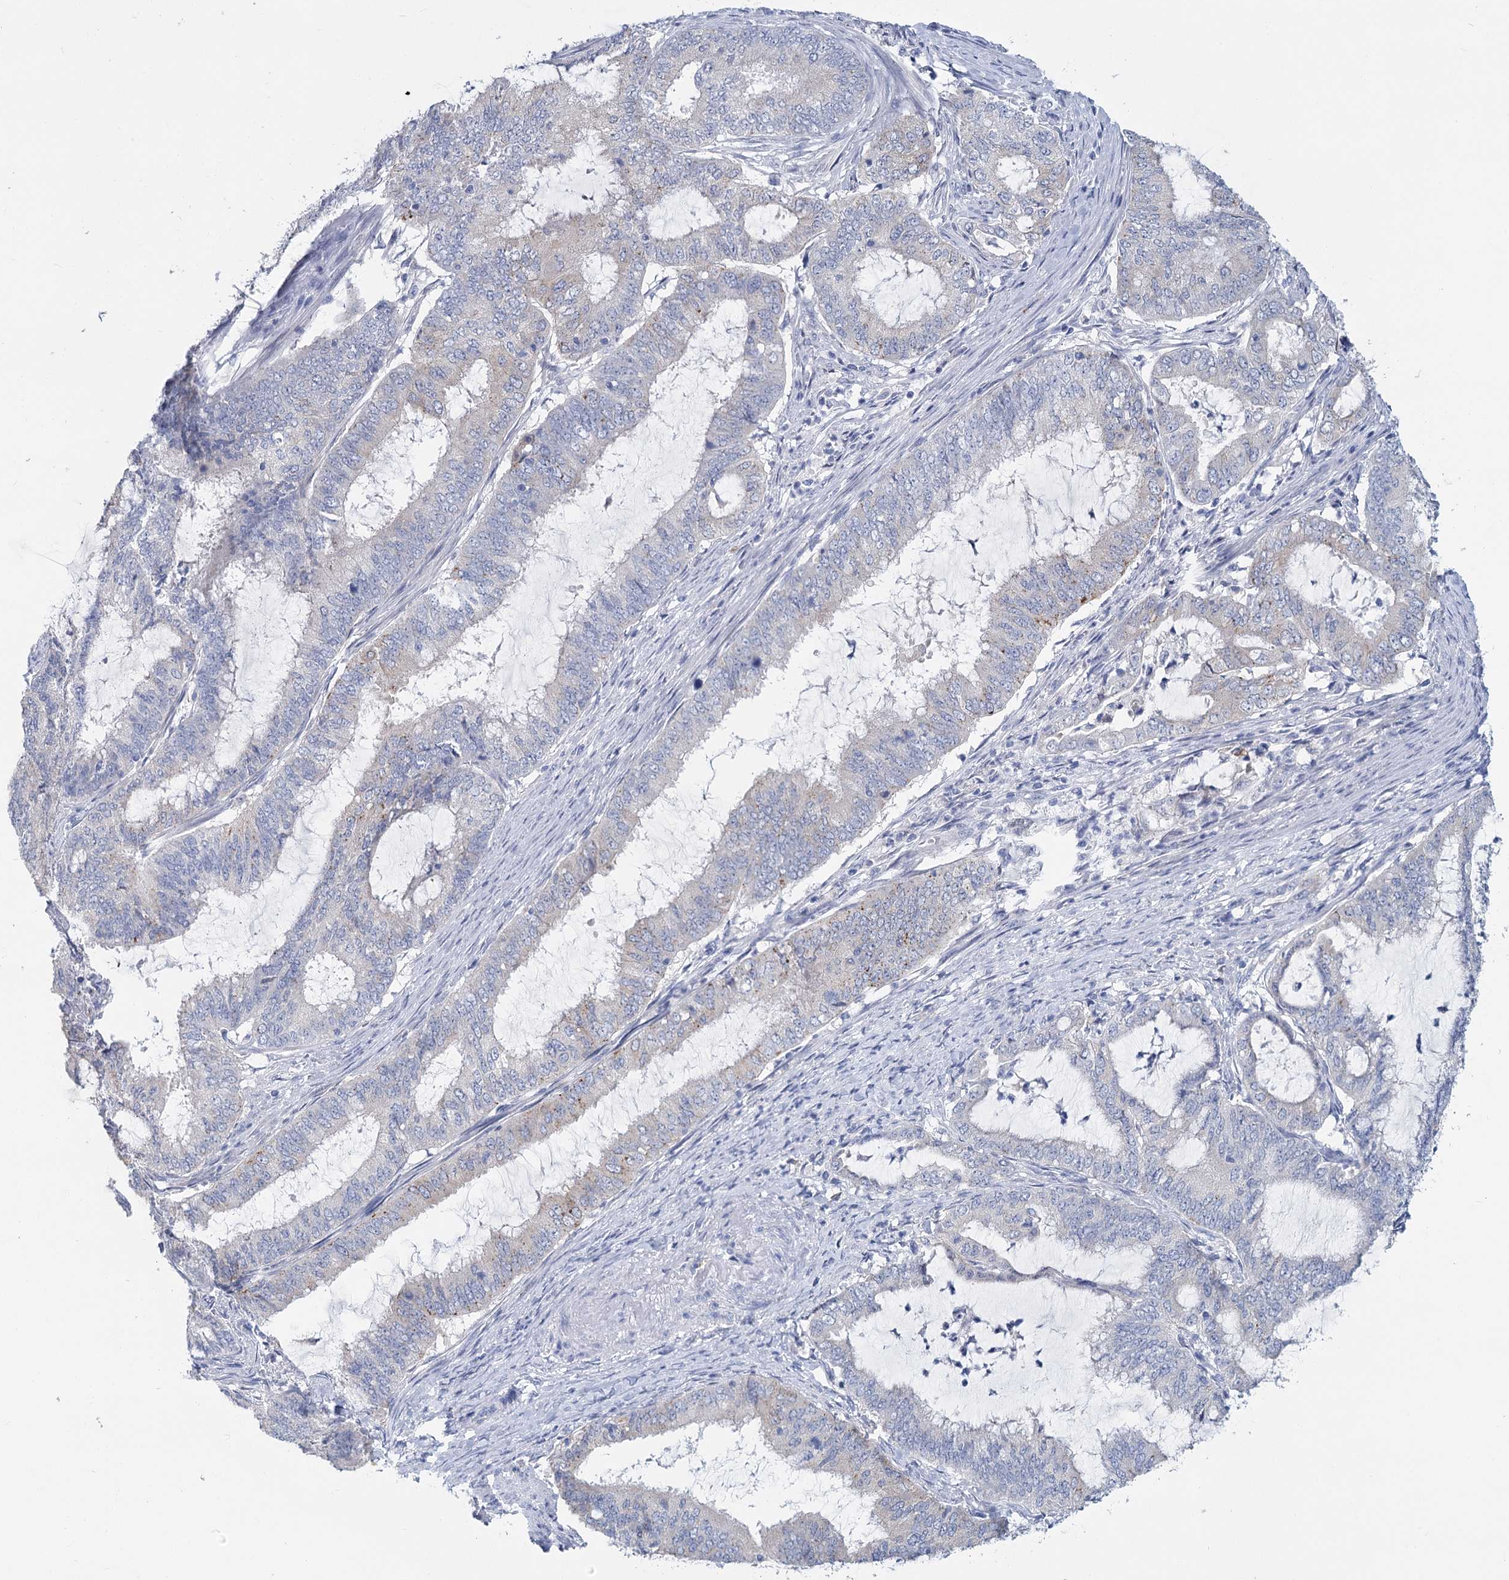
{"staining": {"intensity": "negative", "quantity": "none", "location": "none"}, "tissue": "endometrial cancer", "cell_type": "Tumor cells", "image_type": "cancer", "snomed": [{"axis": "morphology", "description": "Adenocarcinoma, NOS"}, {"axis": "topography", "description": "Endometrium"}], "caption": "A micrograph of human adenocarcinoma (endometrial) is negative for staining in tumor cells. (DAB (3,3'-diaminobenzidine) IHC visualized using brightfield microscopy, high magnification).", "gene": "METTL7B", "patient": {"sex": "female", "age": 51}}